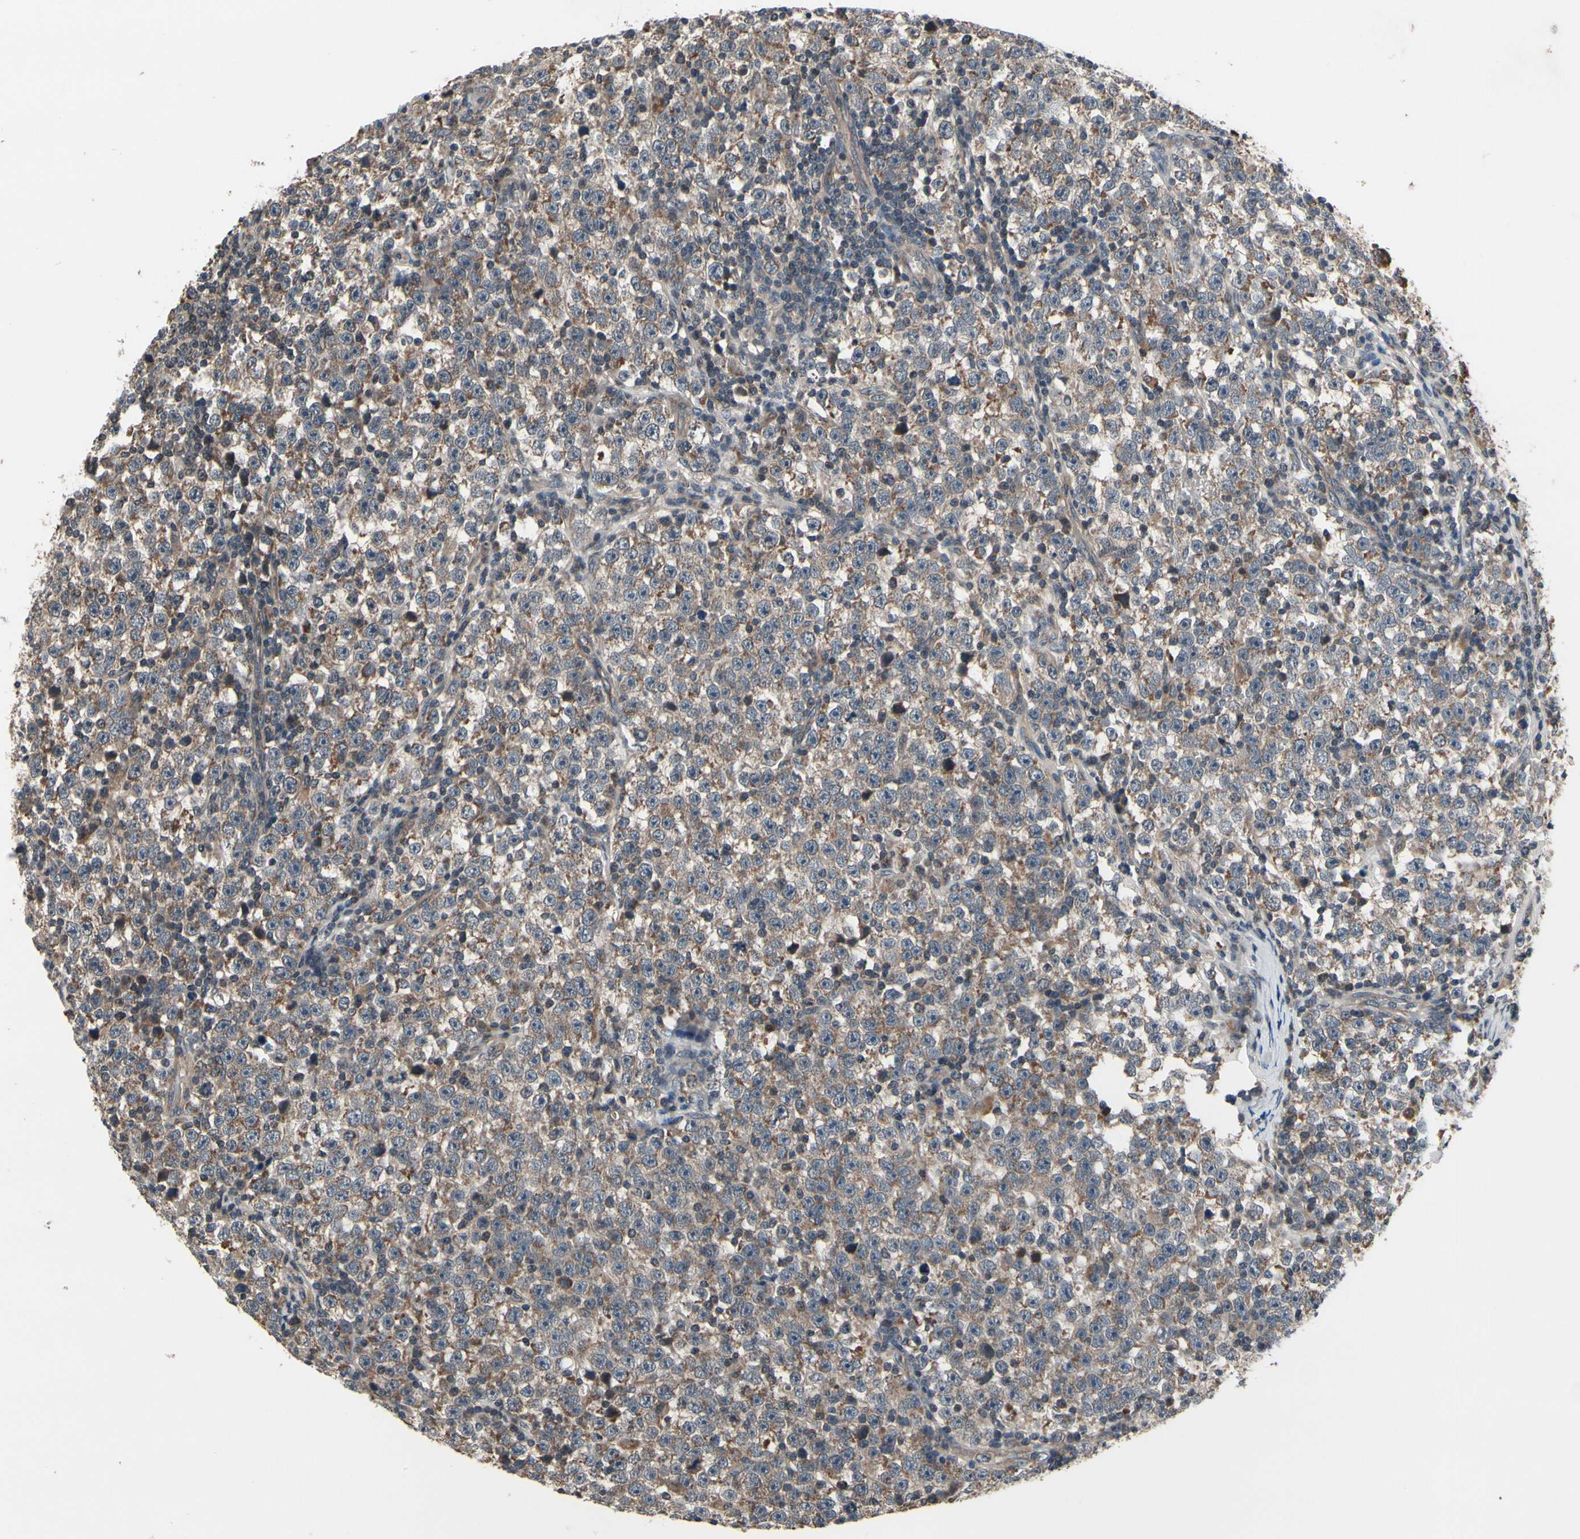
{"staining": {"intensity": "moderate", "quantity": "25%-75%", "location": "cytoplasmic/membranous"}, "tissue": "testis cancer", "cell_type": "Tumor cells", "image_type": "cancer", "snomed": [{"axis": "morphology", "description": "Seminoma, NOS"}, {"axis": "topography", "description": "Testis"}], "caption": "Protein expression analysis of human testis cancer reveals moderate cytoplasmic/membranous expression in approximately 25%-75% of tumor cells. Using DAB (3,3'-diaminobenzidine) (brown) and hematoxylin (blue) stains, captured at high magnification using brightfield microscopy.", "gene": "MBTPS2", "patient": {"sex": "male", "age": 43}}